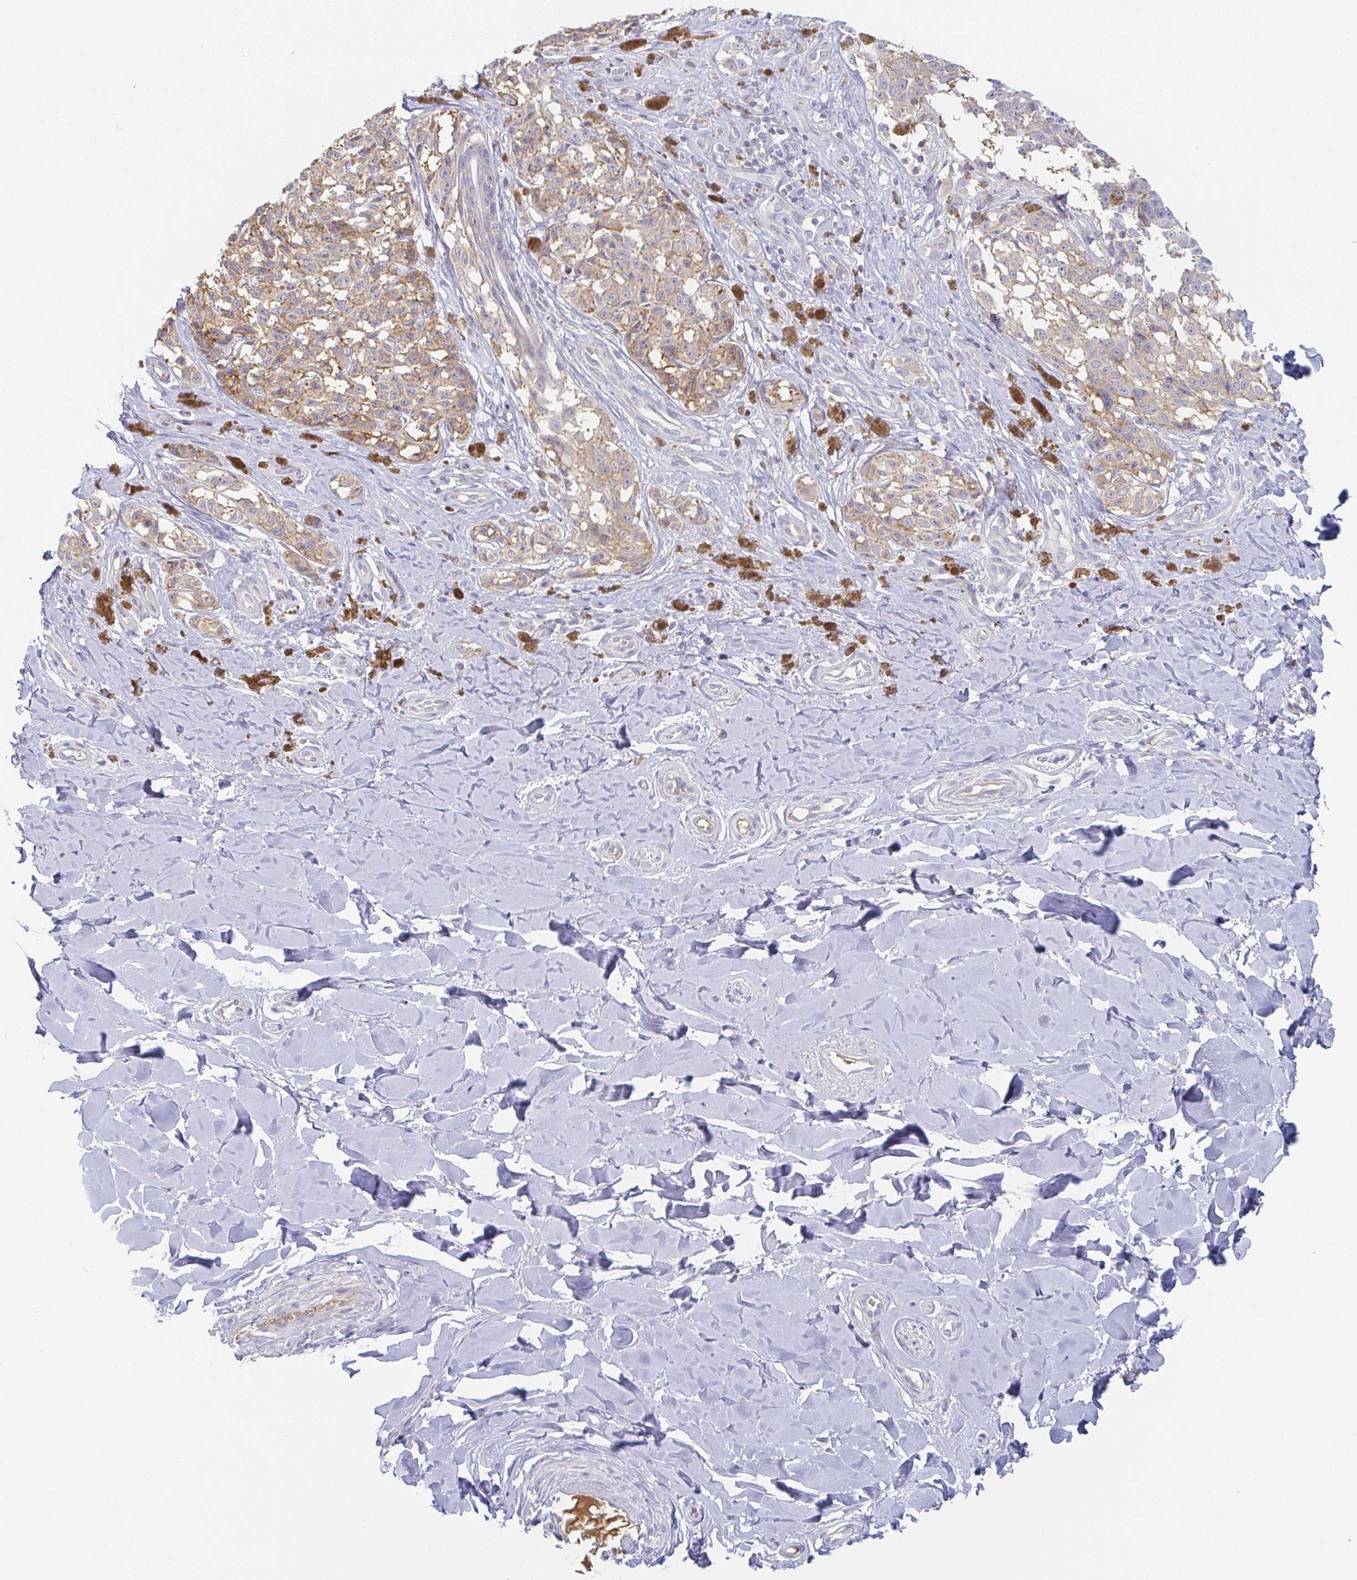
{"staining": {"intensity": "weak", "quantity": ">75%", "location": "cytoplasmic/membranous"}, "tissue": "melanoma", "cell_type": "Tumor cells", "image_type": "cancer", "snomed": [{"axis": "morphology", "description": "Malignant melanoma, NOS"}, {"axis": "topography", "description": "Skin"}], "caption": "Weak cytoplasmic/membranous expression is present in about >75% of tumor cells in malignant melanoma.", "gene": "AMPD2", "patient": {"sex": "female", "age": 65}}